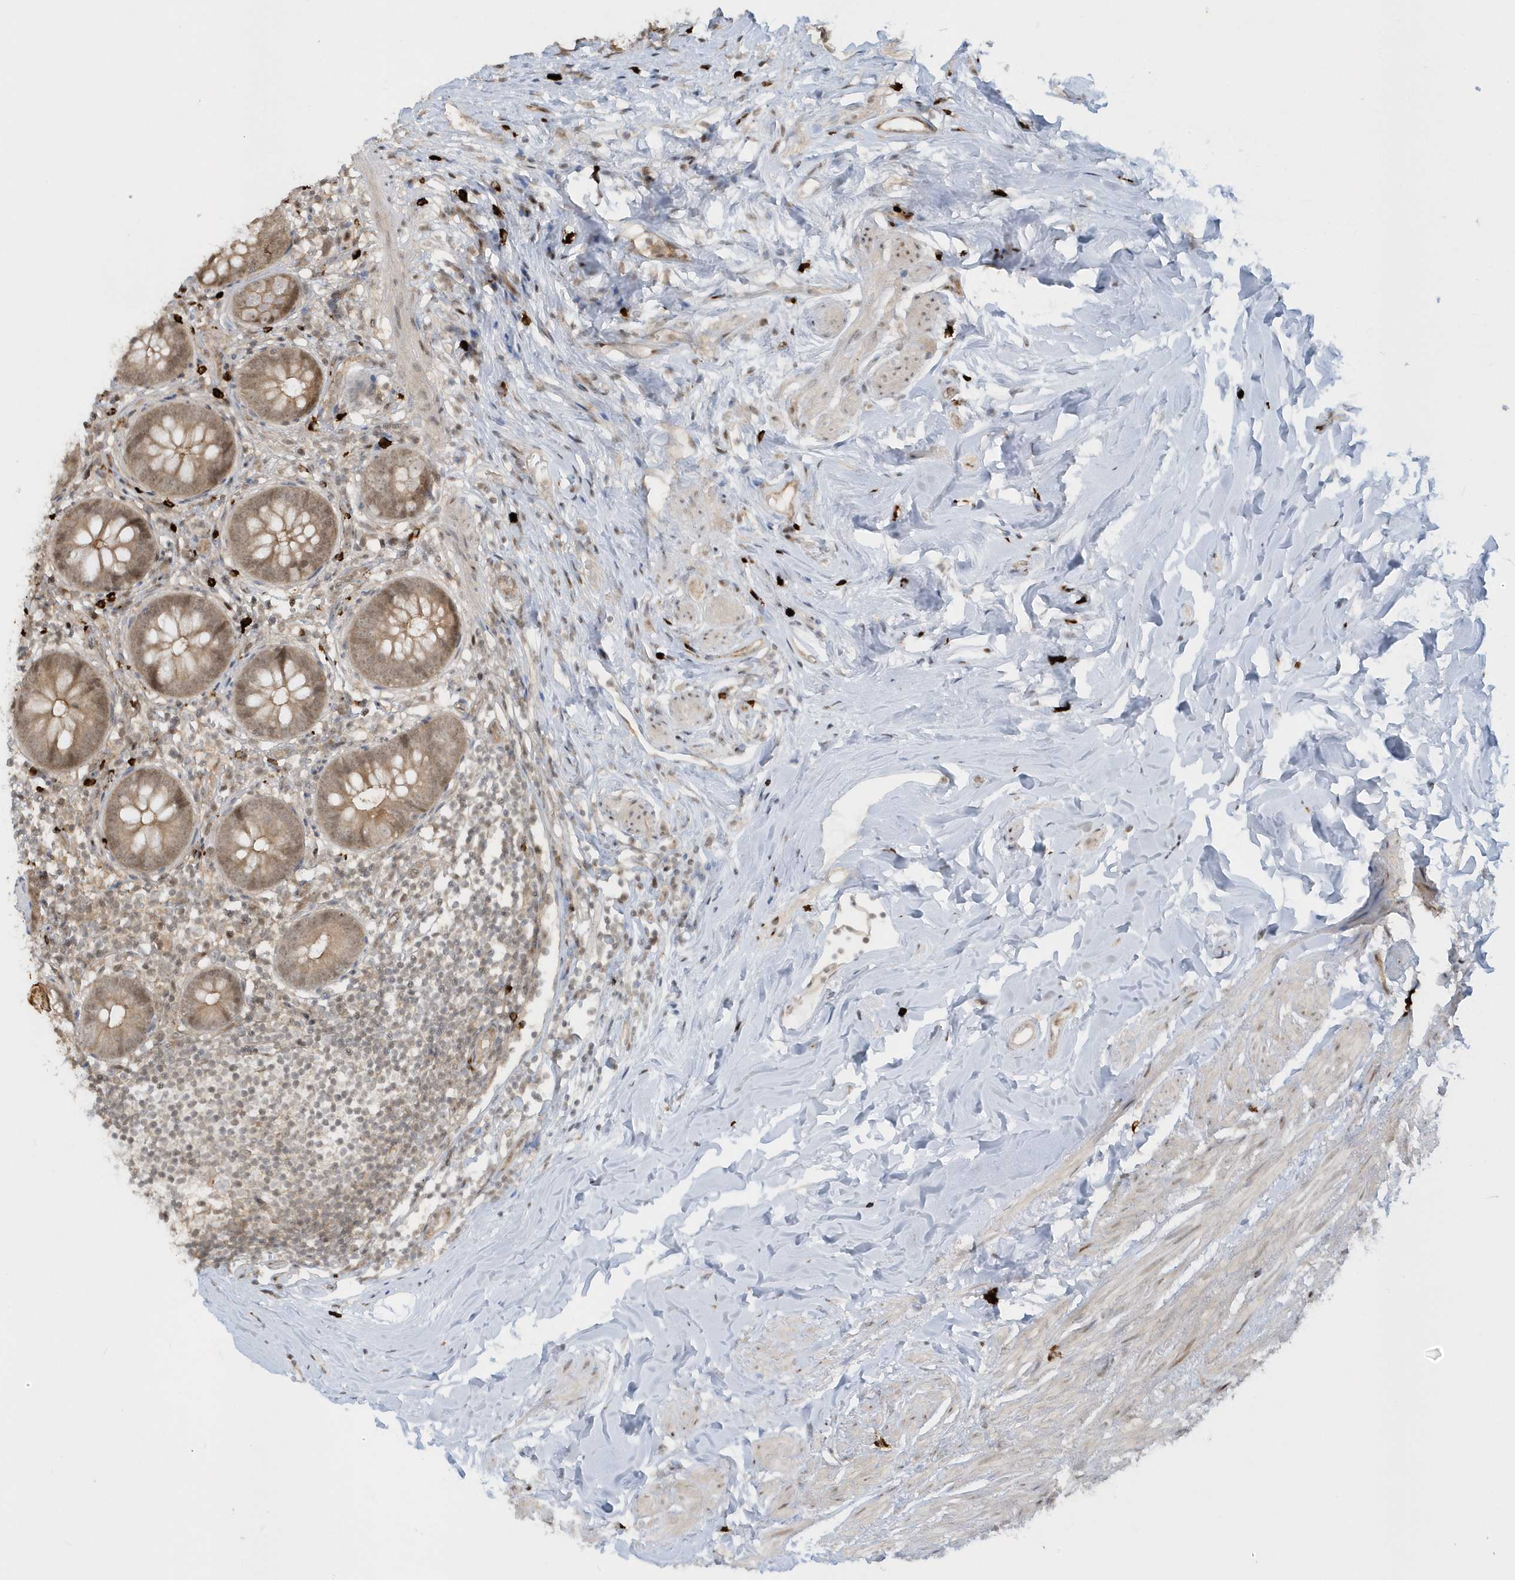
{"staining": {"intensity": "weak", "quantity": ">75%", "location": "cytoplasmic/membranous"}, "tissue": "appendix", "cell_type": "Glandular cells", "image_type": "normal", "snomed": [{"axis": "morphology", "description": "Normal tissue, NOS"}, {"axis": "topography", "description": "Appendix"}], "caption": "Immunohistochemistry (IHC) (DAB (3,3'-diaminobenzidine)) staining of benign human appendix displays weak cytoplasmic/membranous protein staining in about >75% of glandular cells.", "gene": "PPP1R7", "patient": {"sex": "female", "age": 62}}